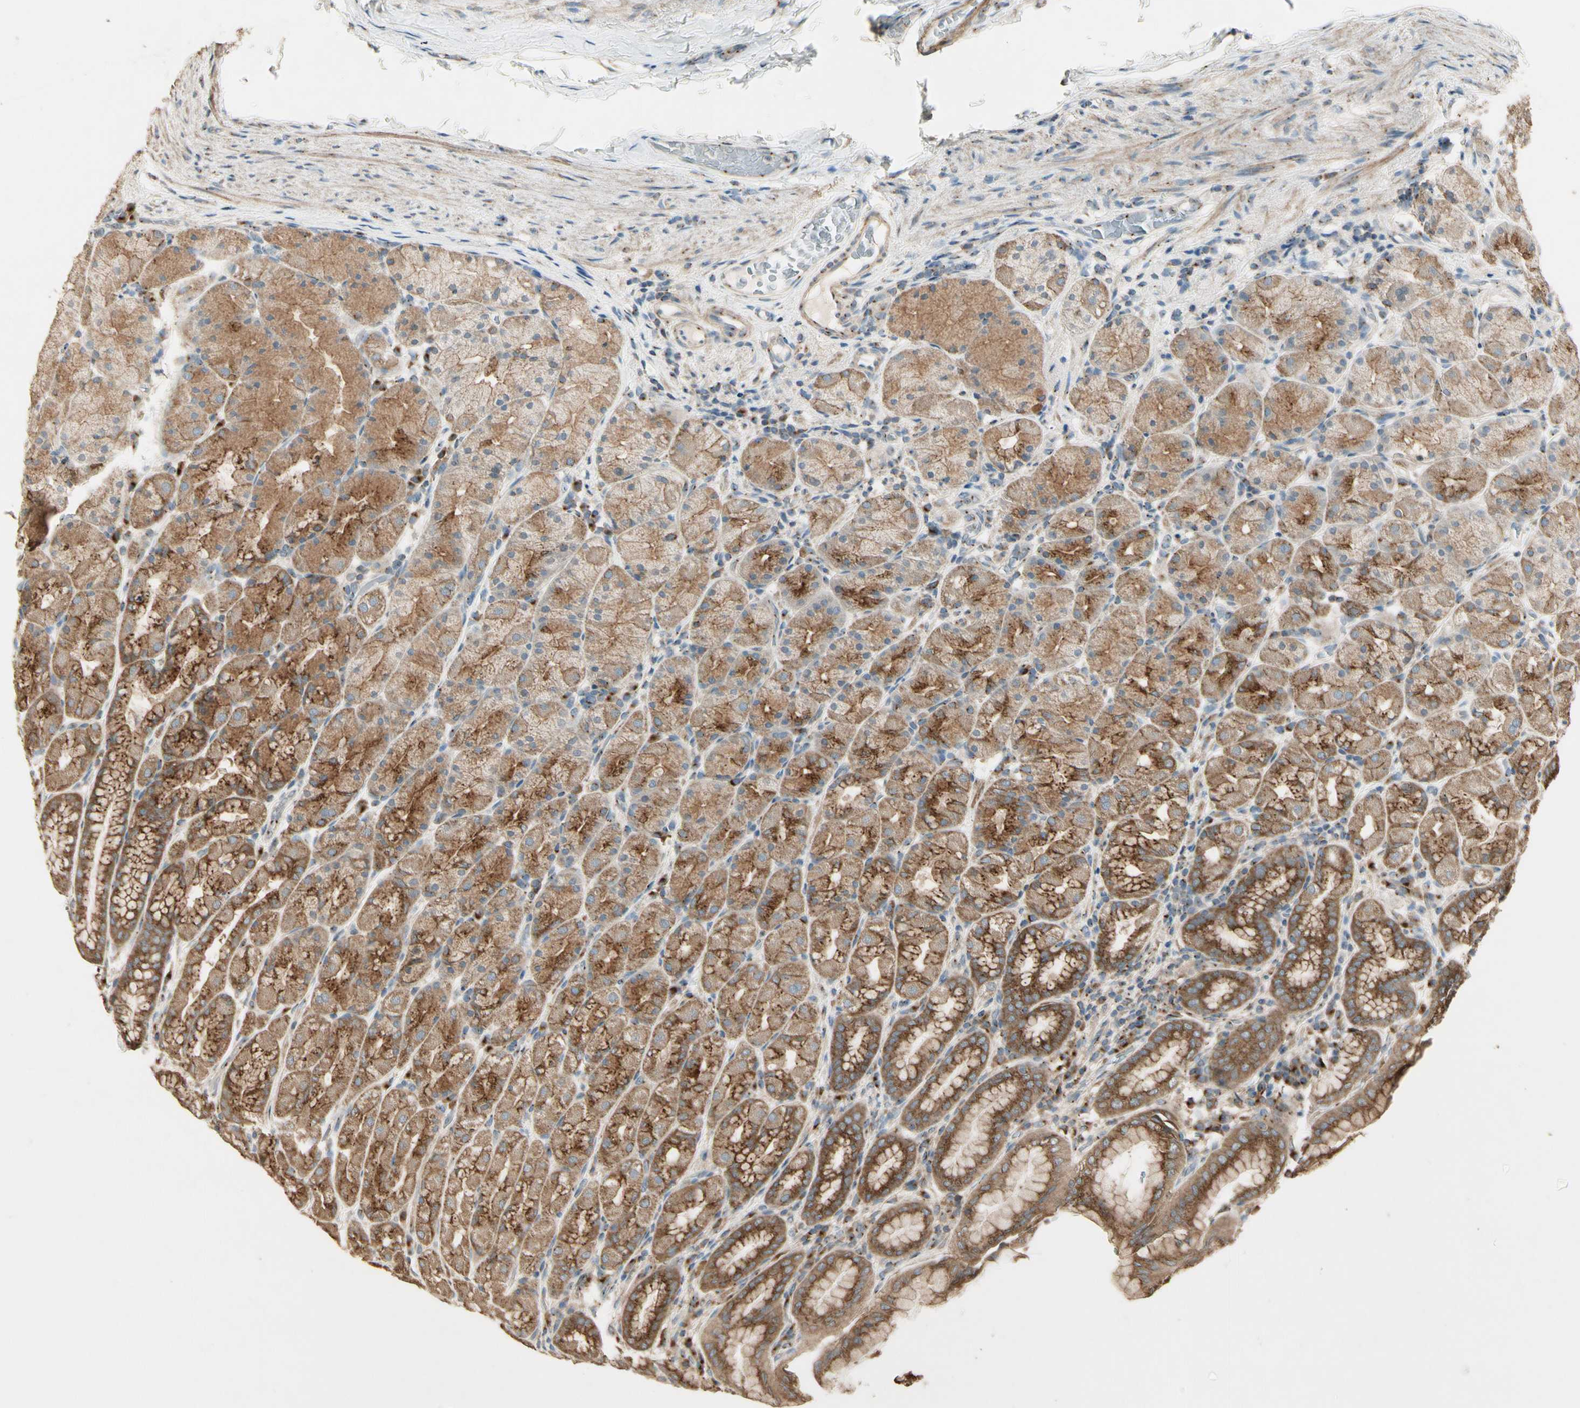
{"staining": {"intensity": "strong", "quantity": ">75%", "location": "cytoplasmic/membranous"}, "tissue": "stomach", "cell_type": "Glandular cells", "image_type": "normal", "snomed": [{"axis": "morphology", "description": "Normal tissue, NOS"}, {"axis": "topography", "description": "Stomach, upper"}], "caption": "A histopathology image of human stomach stained for a protein demonstrates strong cytoplasmic/membranous brown staining in glandular cells. (Stains: DAB (3,3'-diaminobenzidine) in brown, nuclei in blue, Microscopy: brightfield microscopy at high magnification).", "gene": "AKAP9", "patient": {"sex": "male", "age": 68}}